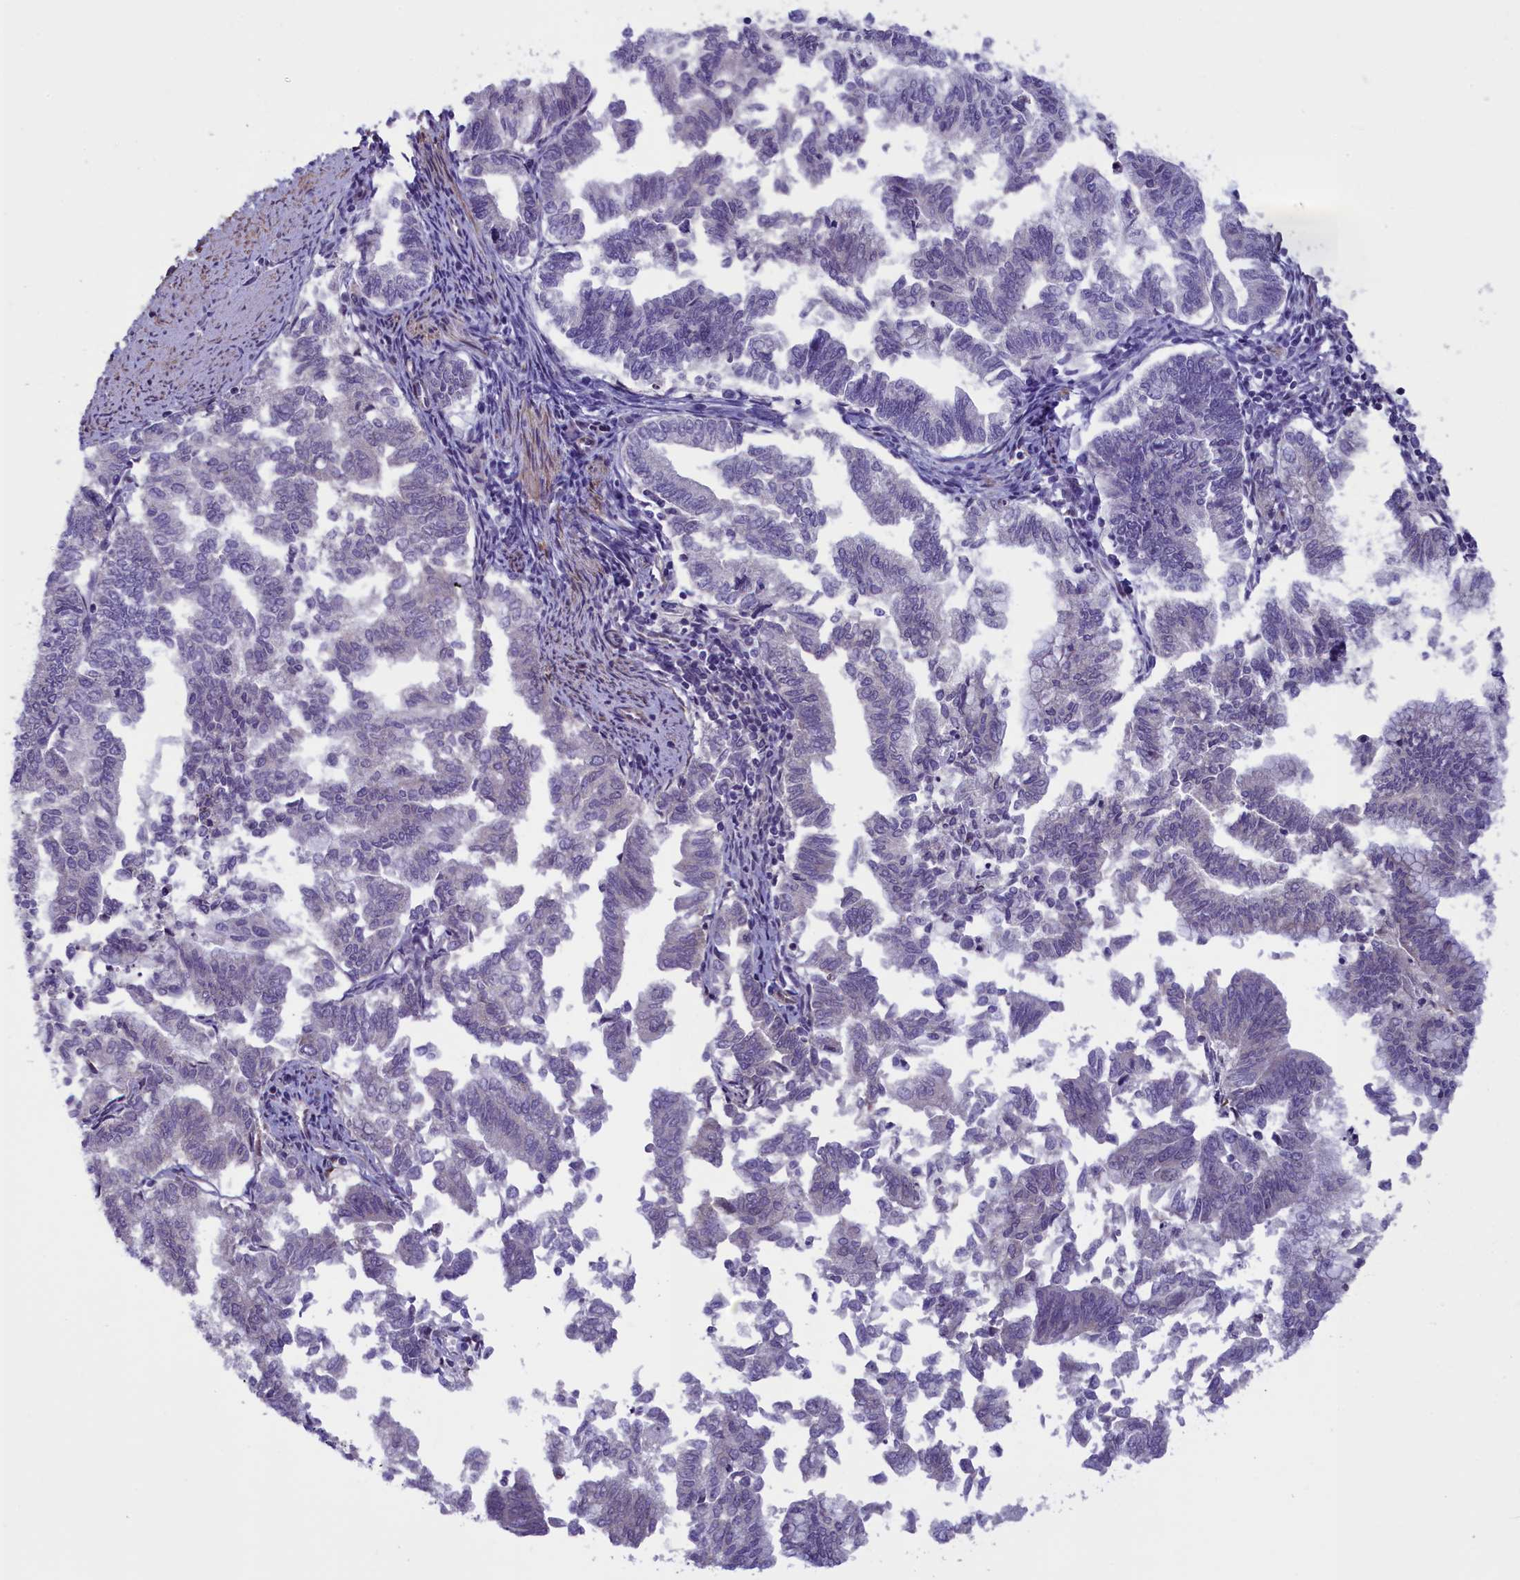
{"staining": {"intensity": "negative", "quantity": "none", "location": "none"}, "tissue": "endometrial cancer", "cell_type": "Tumor cells", "image_type": "cancer", "snomed": [{"axis": "morphology", "description": "Adenocarcinoma, NOS"}, {"axis": "topography", "description": "Endometrium"}], "caption": "There is no significant positivity in tumor cells of adenocarcinoma (endometrial).", "gene": "IGSF6", "patient": {"sex": "female", "age": 79}}